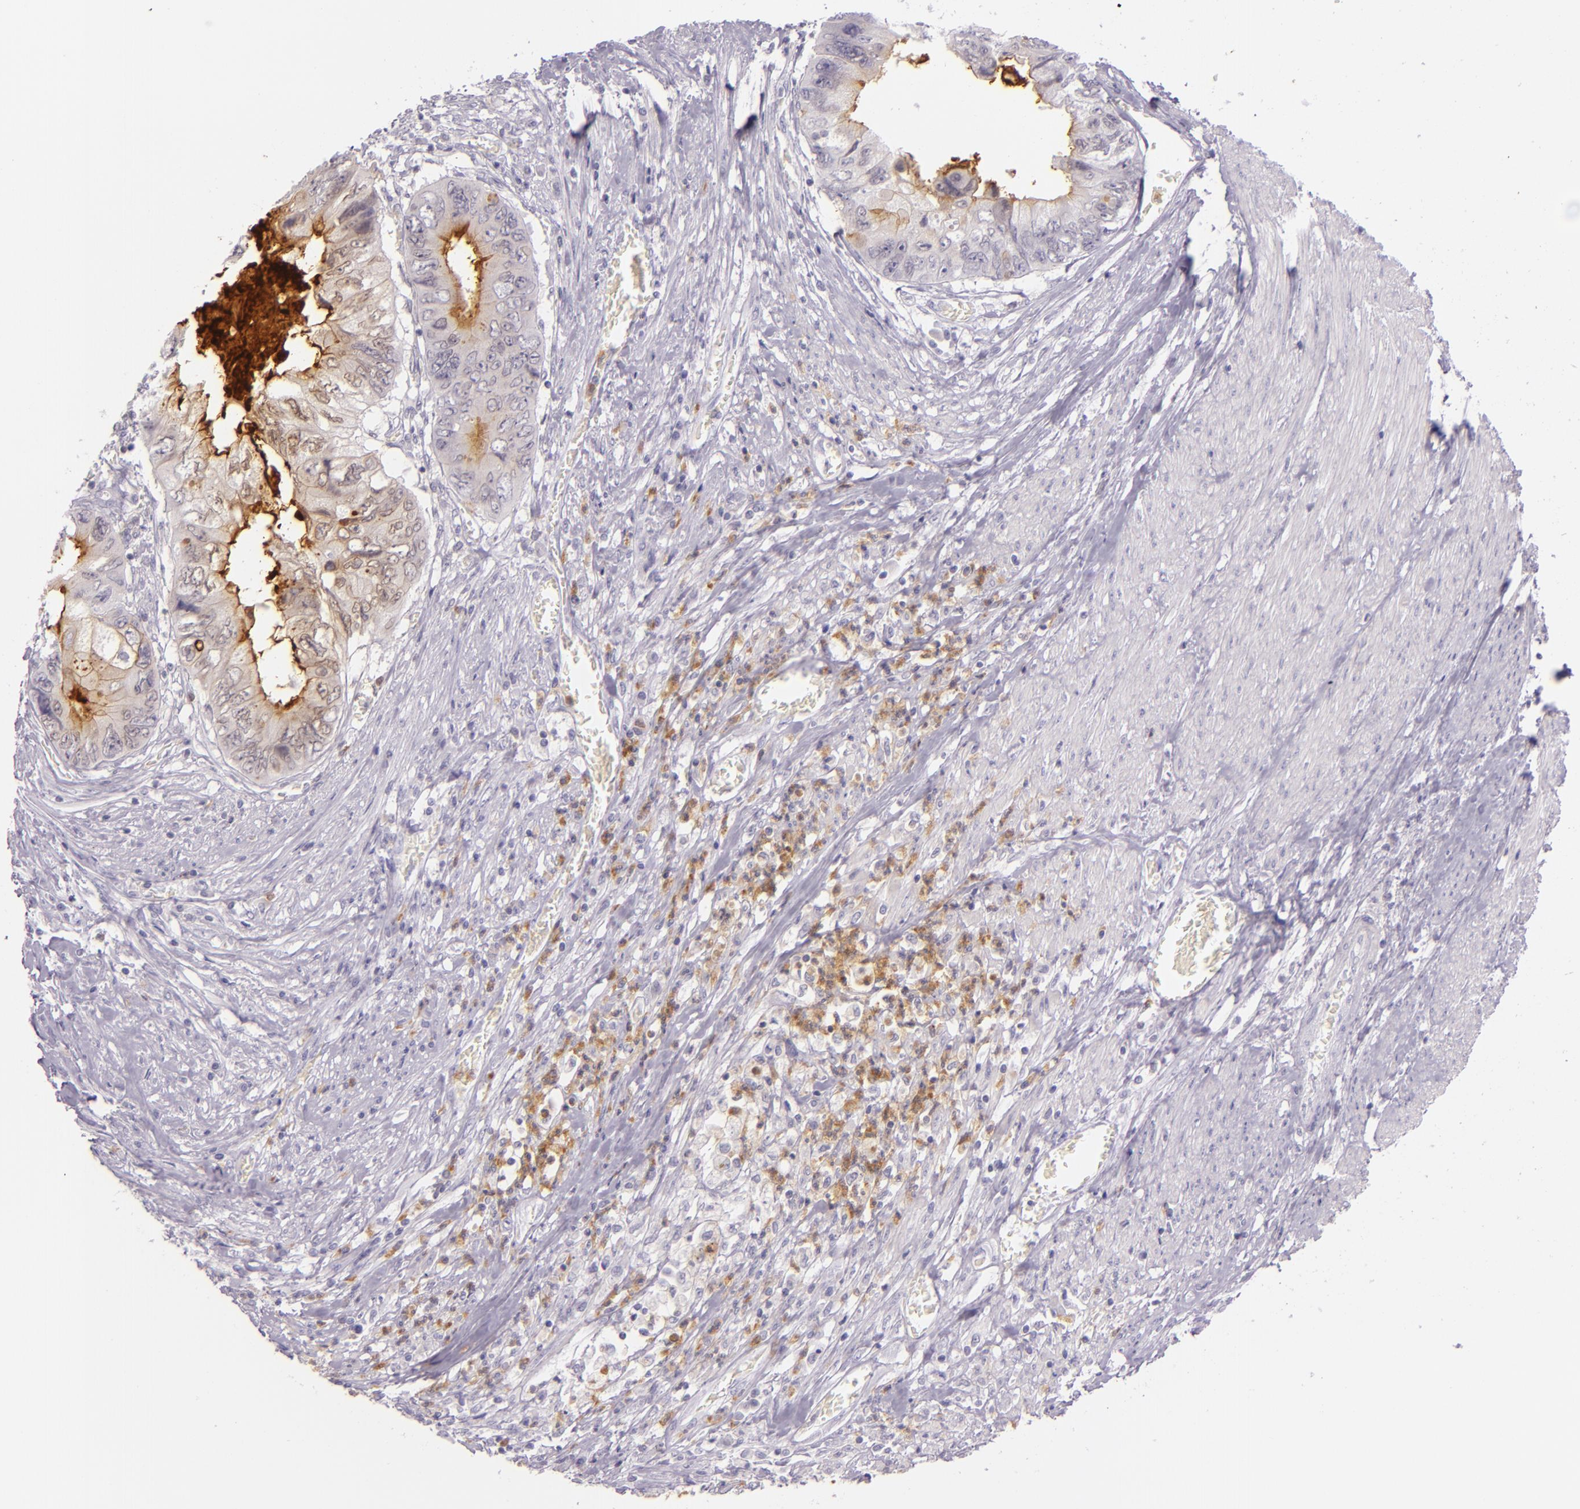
{"staining": {"intensity": "moderate", "quantity": "<25%", "location": "cytoplasmic/membranous"}, "tissue": "colorectal cancer", "cell_type": "Tumor cells", "image_type": "cancer", "snomed": [{"axis": "morphology", "description": "Adenocarcinoma, NOS"}, {"axis": "topography", "description": "Rectum"}], "caption": "Protein staining of adenocarcinoma (colorectal) tissue exhibits moderate cytoplasmic/membranous staining in about <25% of tumor cells.", "gene": "CEACAM1", "patient": {"sex": "female", "age": 82}}